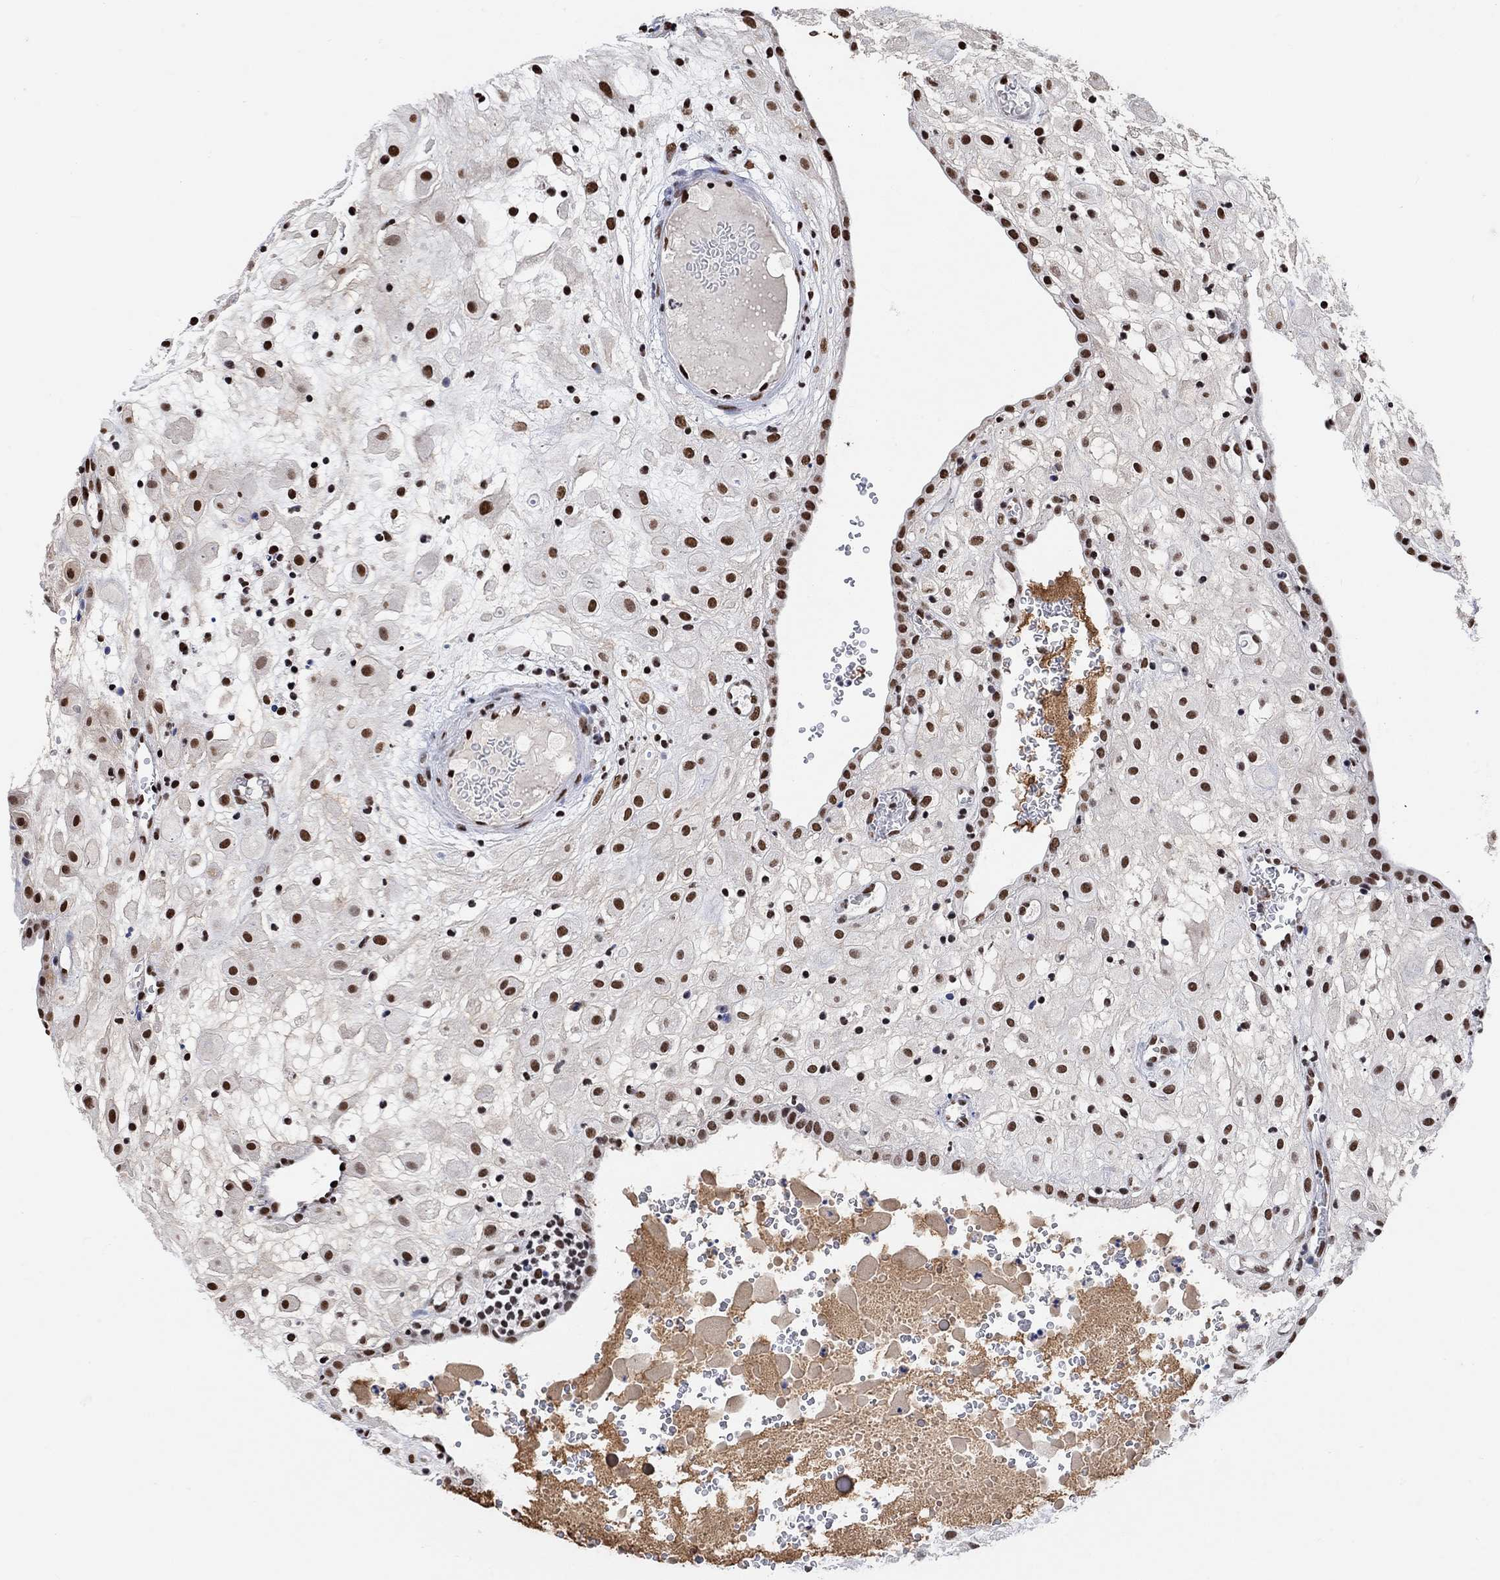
{"staining": {"intensity": "strong", "quantity": ">75%", "location": "nuclear"}, "tissue": "placenta", "cell_type": "Decidual cells", "image_type": "normal", "snomed": [{"axis": "morphology", "description": "Normal tissue, NOS"}, {"axis": "topography", "description": "Placenta"}], "caption": "Immunohistochemical staining of unremarkable human placenta displays high levels of strong nuclear expression in about >75% of decidual cells.", "gene": "USP39", "patient": {"sex": "female", "age": 24}}